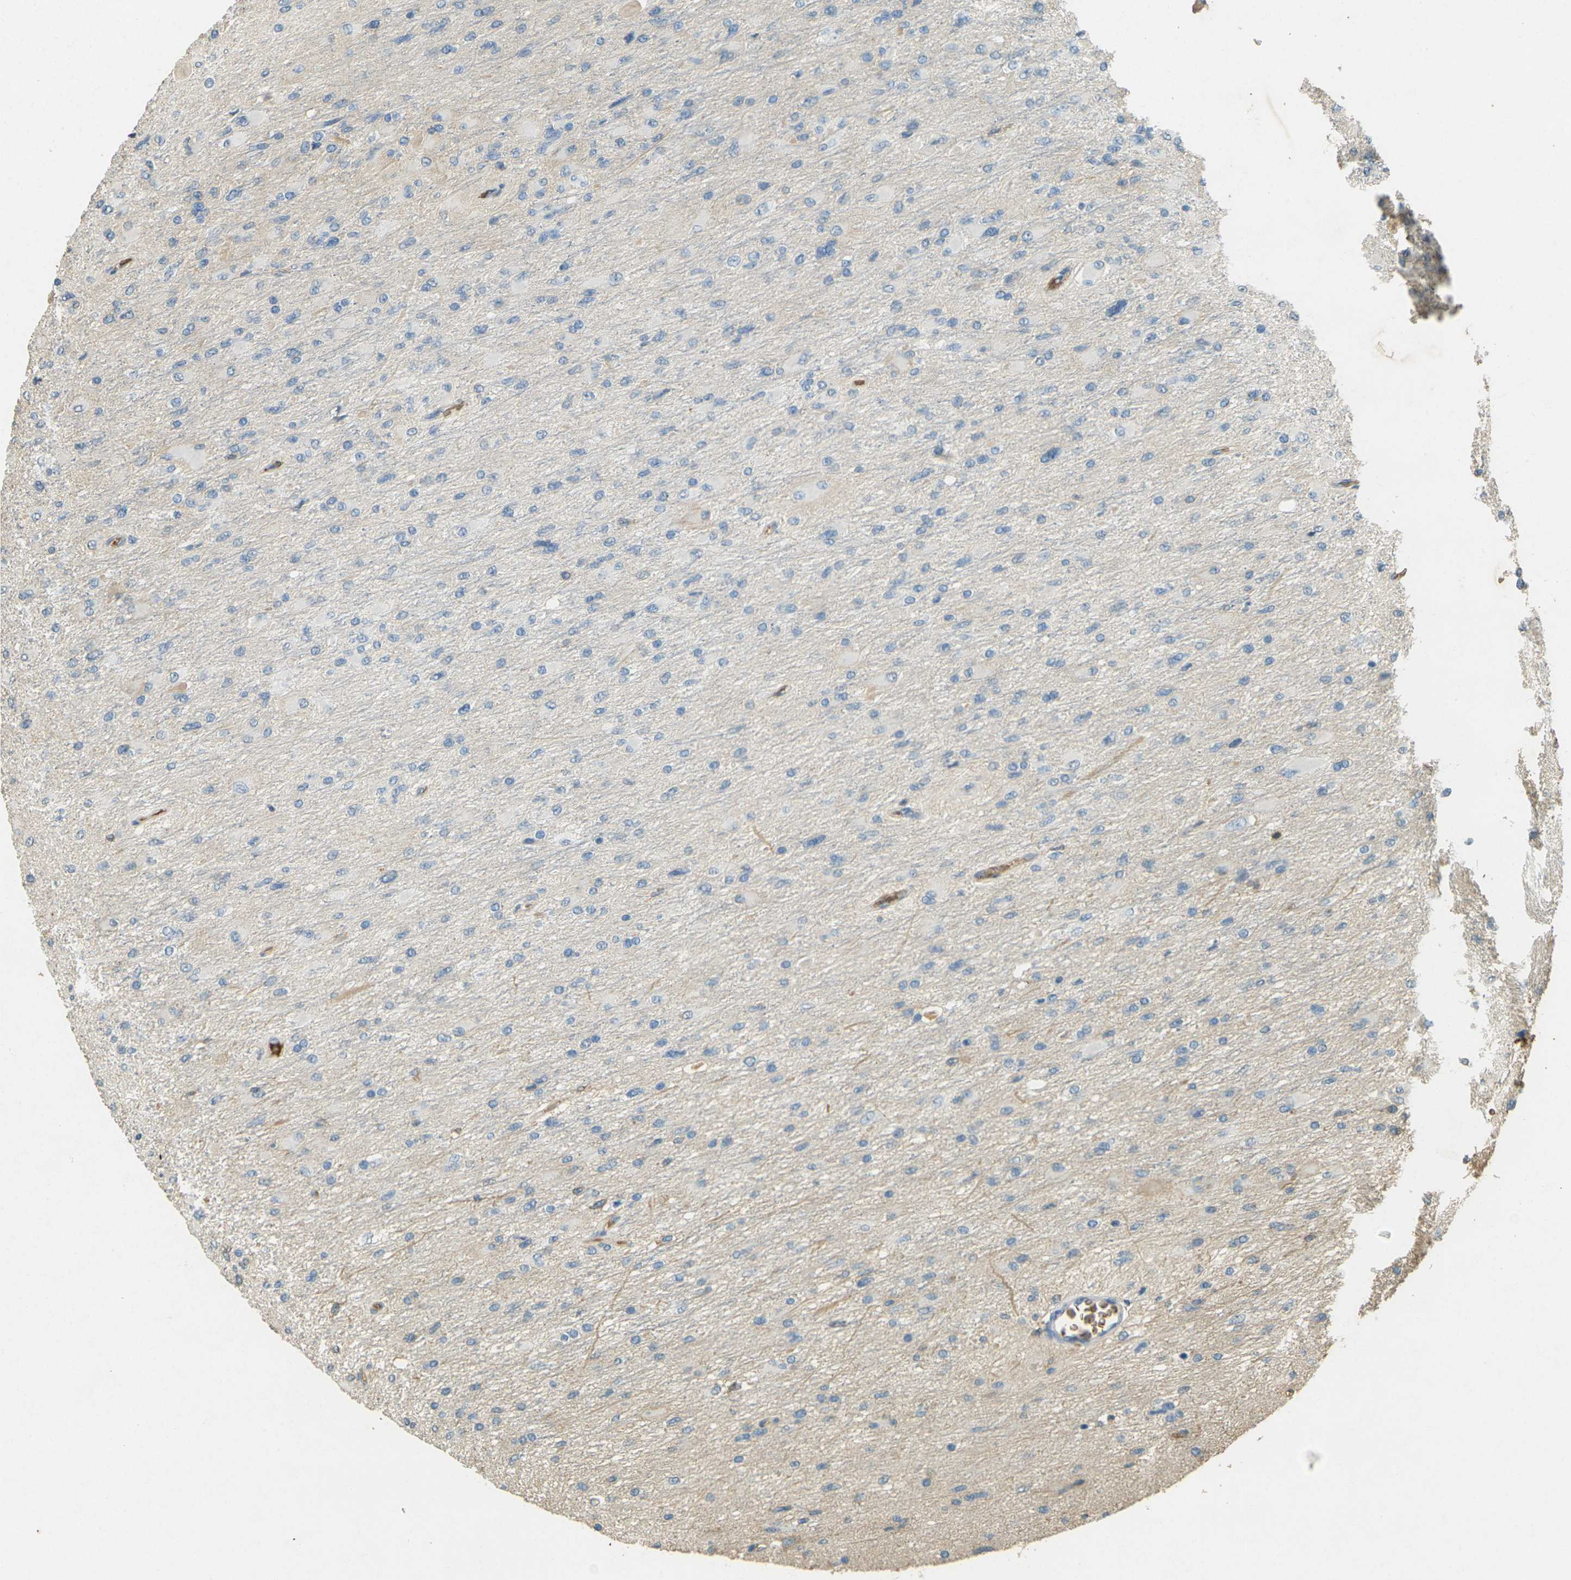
{"staining": {"intensity": "negative", "quantity": "none", "location": "none"}, "tissue": "glioma", "cell_type": "Tumor cells", "image_type": "cancer", "snomed": [{"axis": "morphology", "description": "Glioma, malignant, High grade"}, {"axis": "topography", "description": "Cerebral cortex"}], "caption": "The image demonstrates no staining of tumor cells in glioma. (DAB (3,3'-diaminobenzidine) immunohistochemistry (IHC) visualized using brightfield microscopy, high magnification).", "gene": "HBB", "patient": {"sex": "female", "age": 36}}